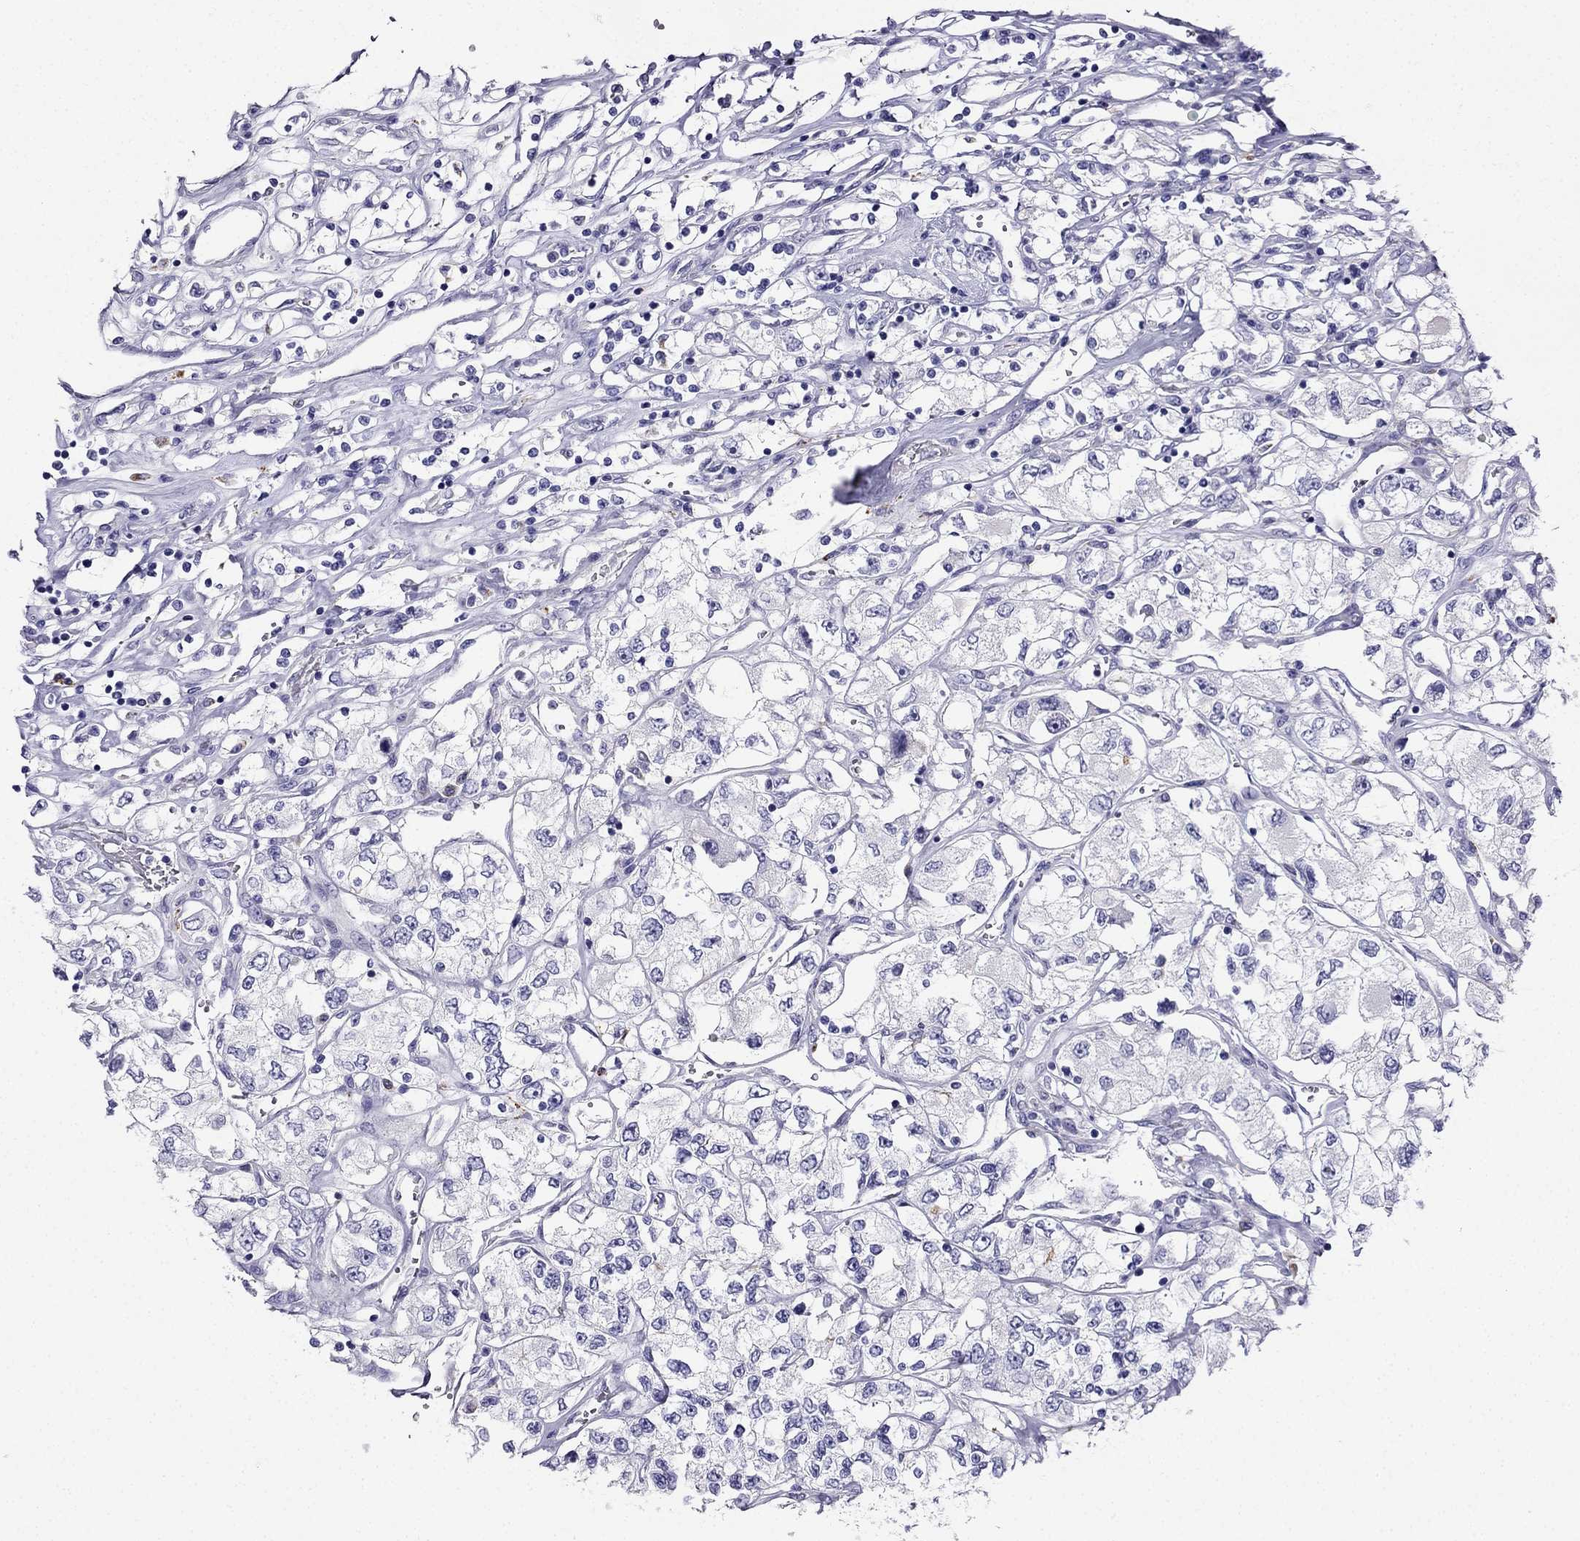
{"staining": {"intensity": "negative", "quantity": "none", "location": "none"}, "tissue": "renal cancer", "cell_type": "Tumor cells", "image_type": "cancer", "snomed": [{"axis": "morphology", "description": "Adenocarcinoma, NOS"}, {"axis": "topography", "description": "Kidney"}], "caption": "The image demonstrates no significant staining in tumor cells of adenocarcinoma (renal).", "gene": "PTH", "patient": {"sex": "female", "age": 59}}